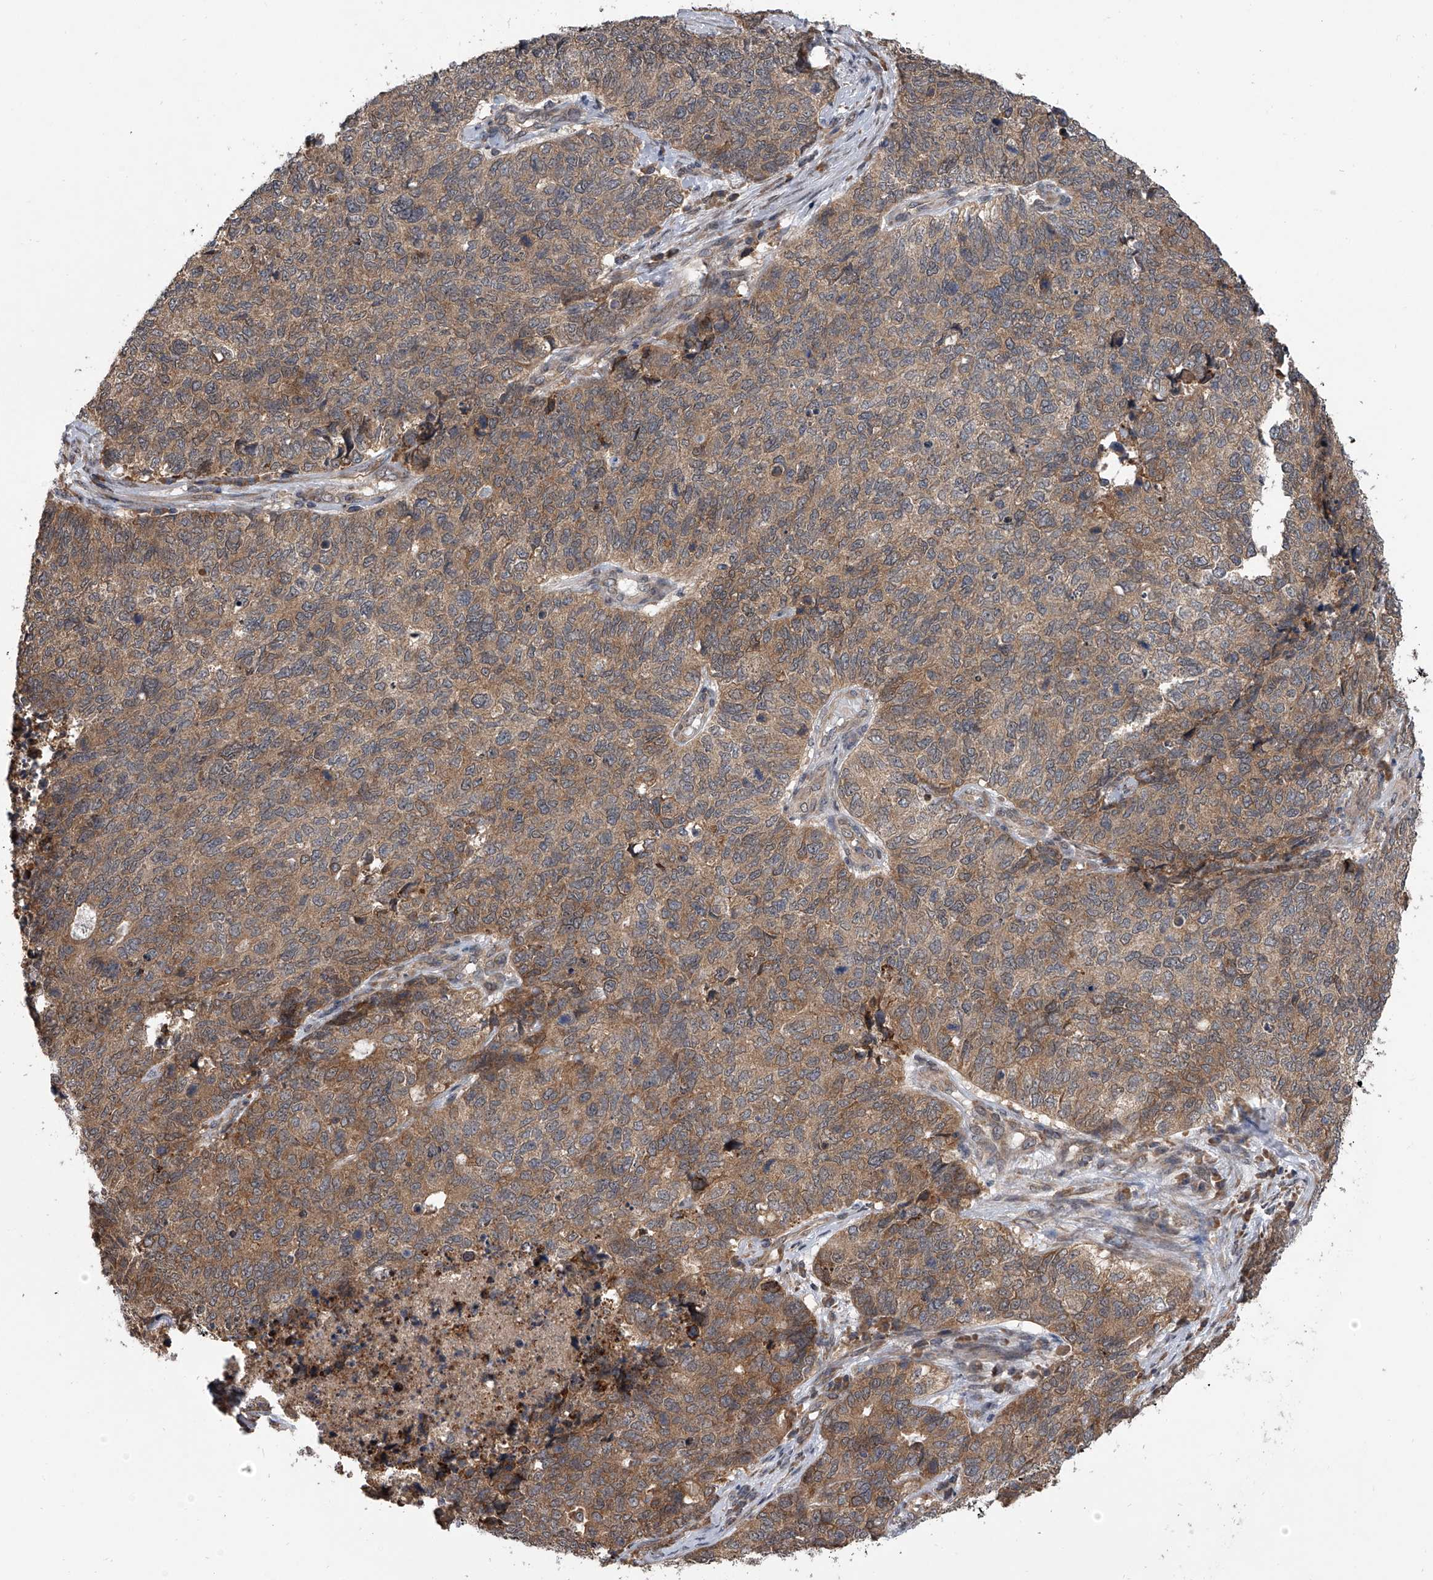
{"staining": {"intensity": "moderate", "quantity": "25%-75%", "location": "cytoplasmic/membranous"}, "tissue": "cervical cancer", "cell_type": "Tumor cells", "image_type": "cancer", "snomed": [{"axis": "morphology", "description": "Squamous cell carcinoma, NOS"}, {"axis": "topography", "description": "Cervix"}], "caption": "Cervical squamous cell carcinoma stained with a brown dye demonstrates moderate cytoplasmic/membranous positive expression in approximately 25%-75% of tumor cells.", "gene": "GEMIN8", "patient": {"sex": "female", "age": 63}}